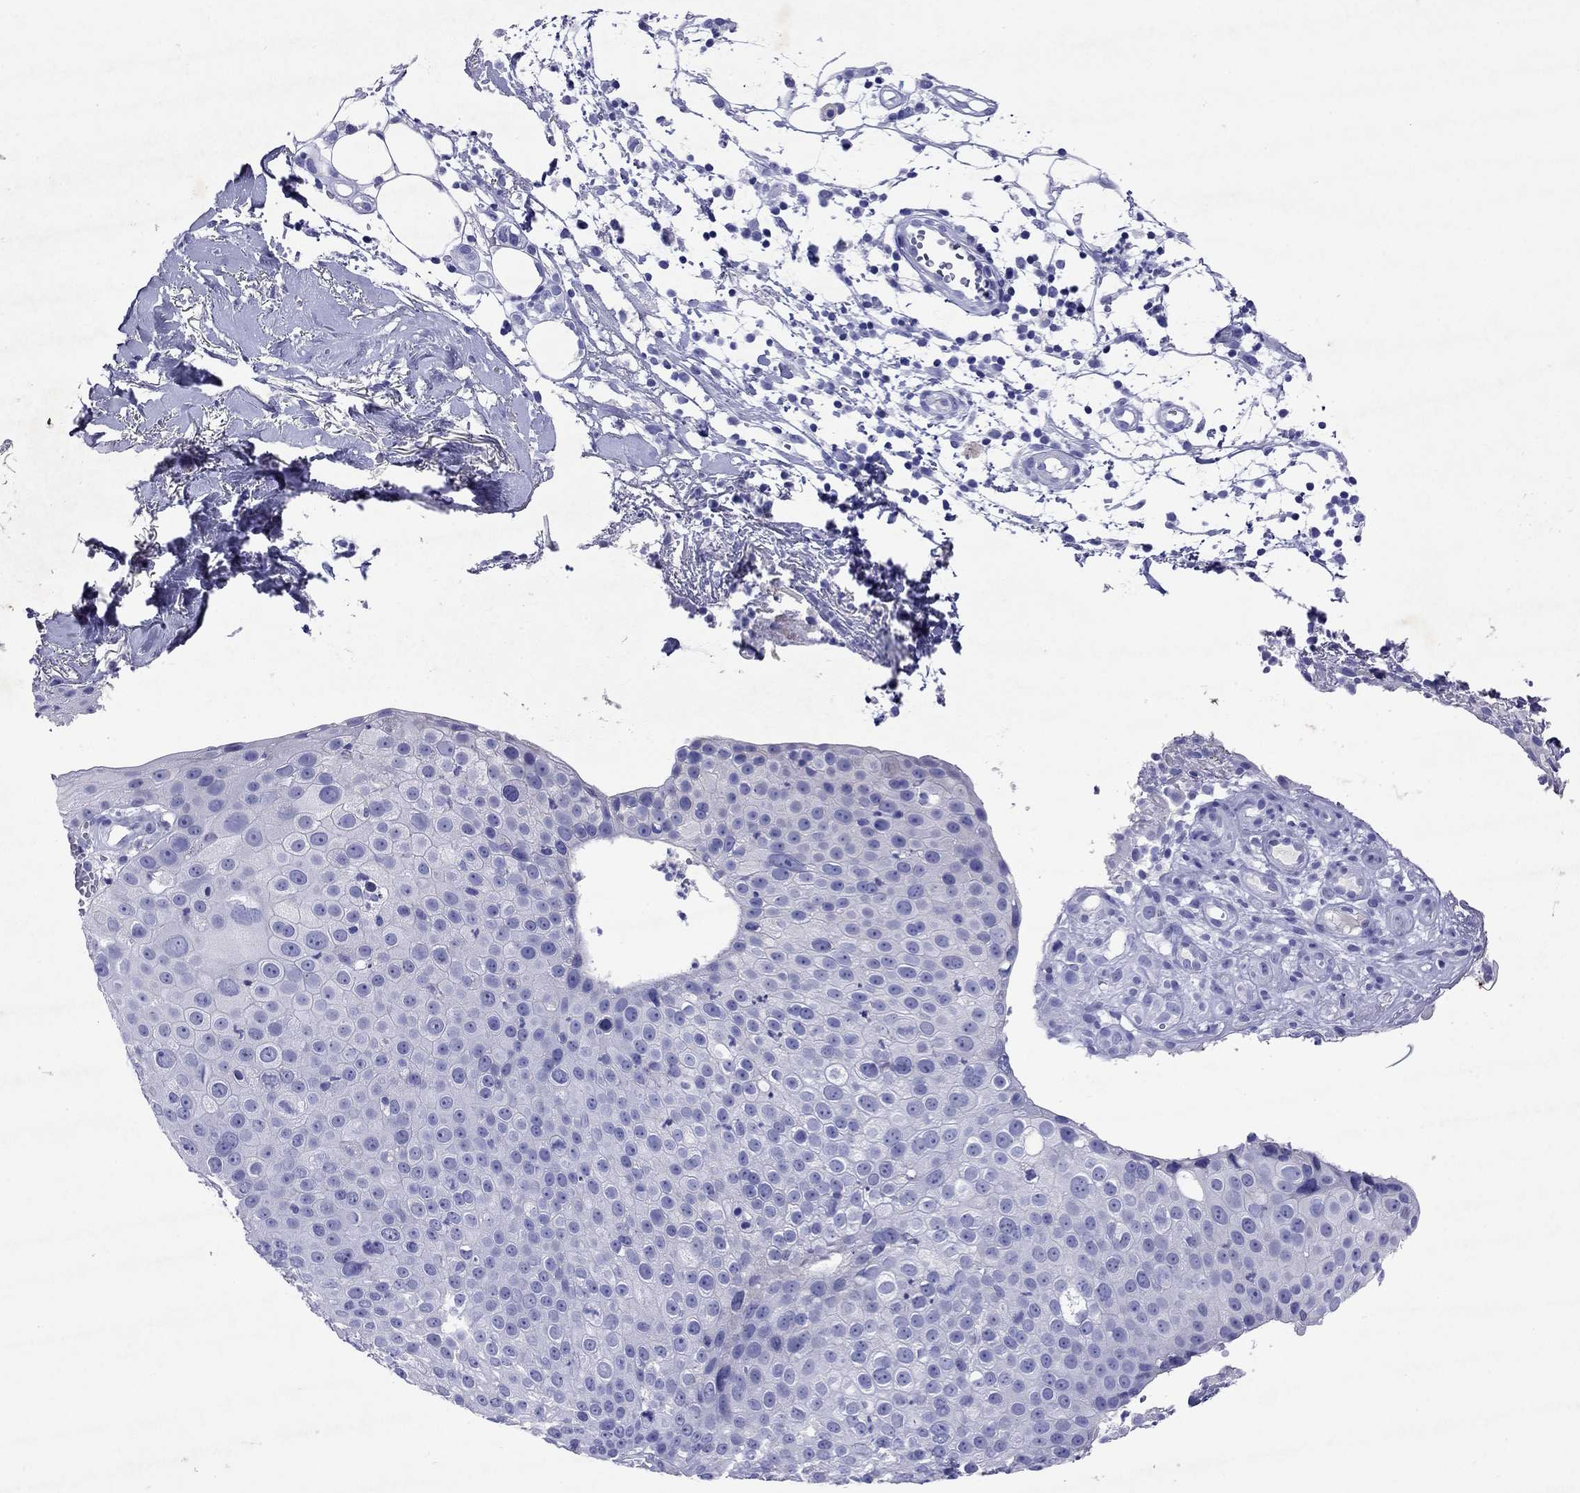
{"staining": {"intensity": "negative", "quantity": "none", "location": "none"}, "tissue": "skin cancer", "cell_type": "Tumor cells", "image_type": "cancer", "snomed": [{"axis": "morphology", "description": "Squamous cell carcinoma, NOS"}, {"axis": "topography", "description": "Skin"}], "caption": "Immunohistochemistry of human skin cancer displays no expression in tumor cells.", "gene": "ARMC12", "patient": {"sex": "male", "age": 71}}